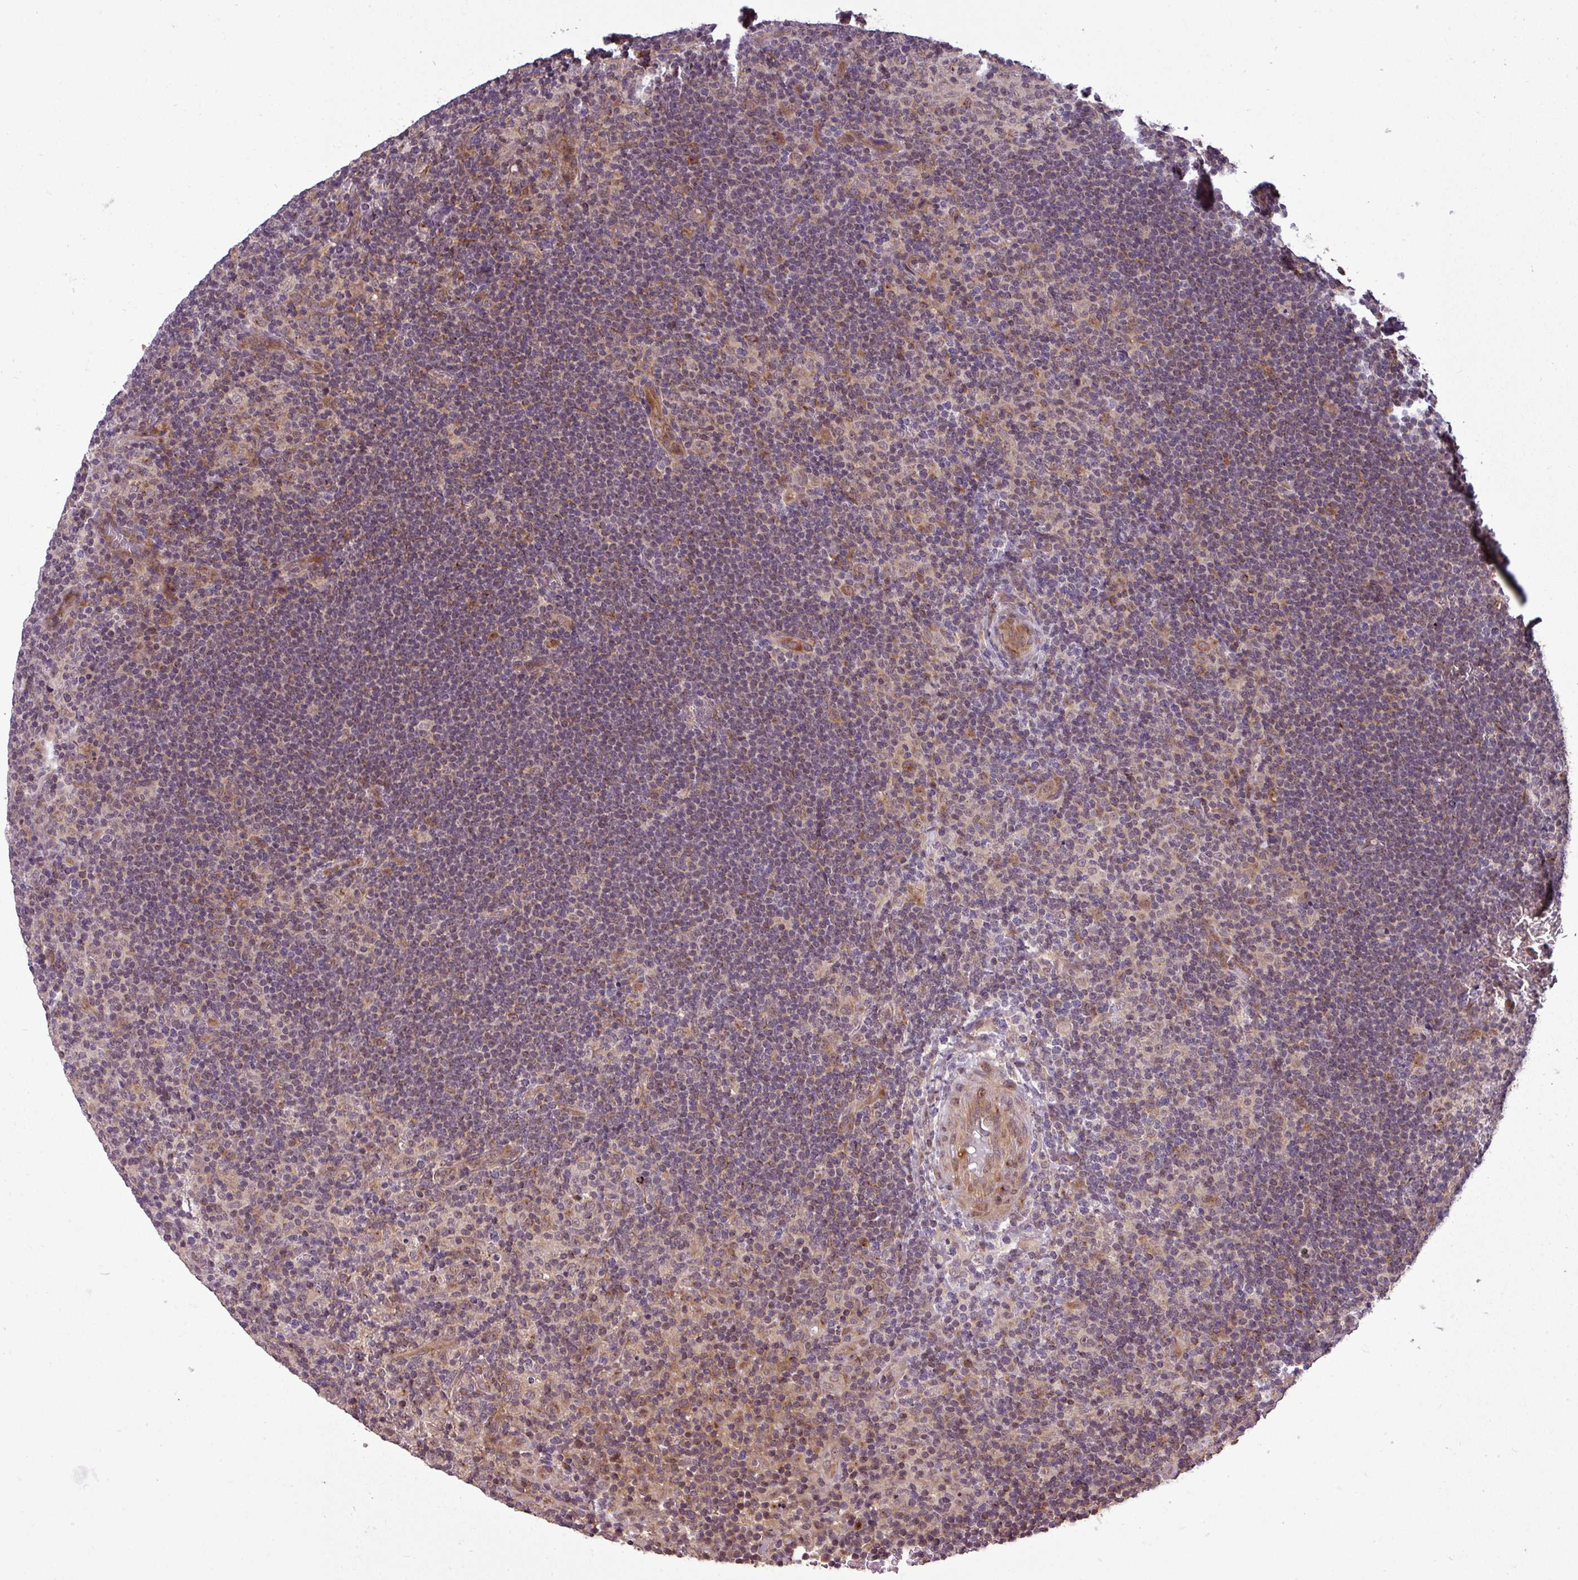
{"staining": {"intensity": "weak", "quantity": "<25%", "location": "cytoplasmic/membranous"}, "tissue": "lymphoma", "cell_type": "Tumor cells", "image_type": "cancer", "snomed": [{"axis": "morphology", "description": "Hodgkin's disease, NOS"}, {"axis": "topography", "description": "Lymph node"}], "caption": "Tumor cells are negative for brown protein staining in Hodgkin's disease.", "gene": "PUS1", "patient": {"sex": "female", "age": 57}}